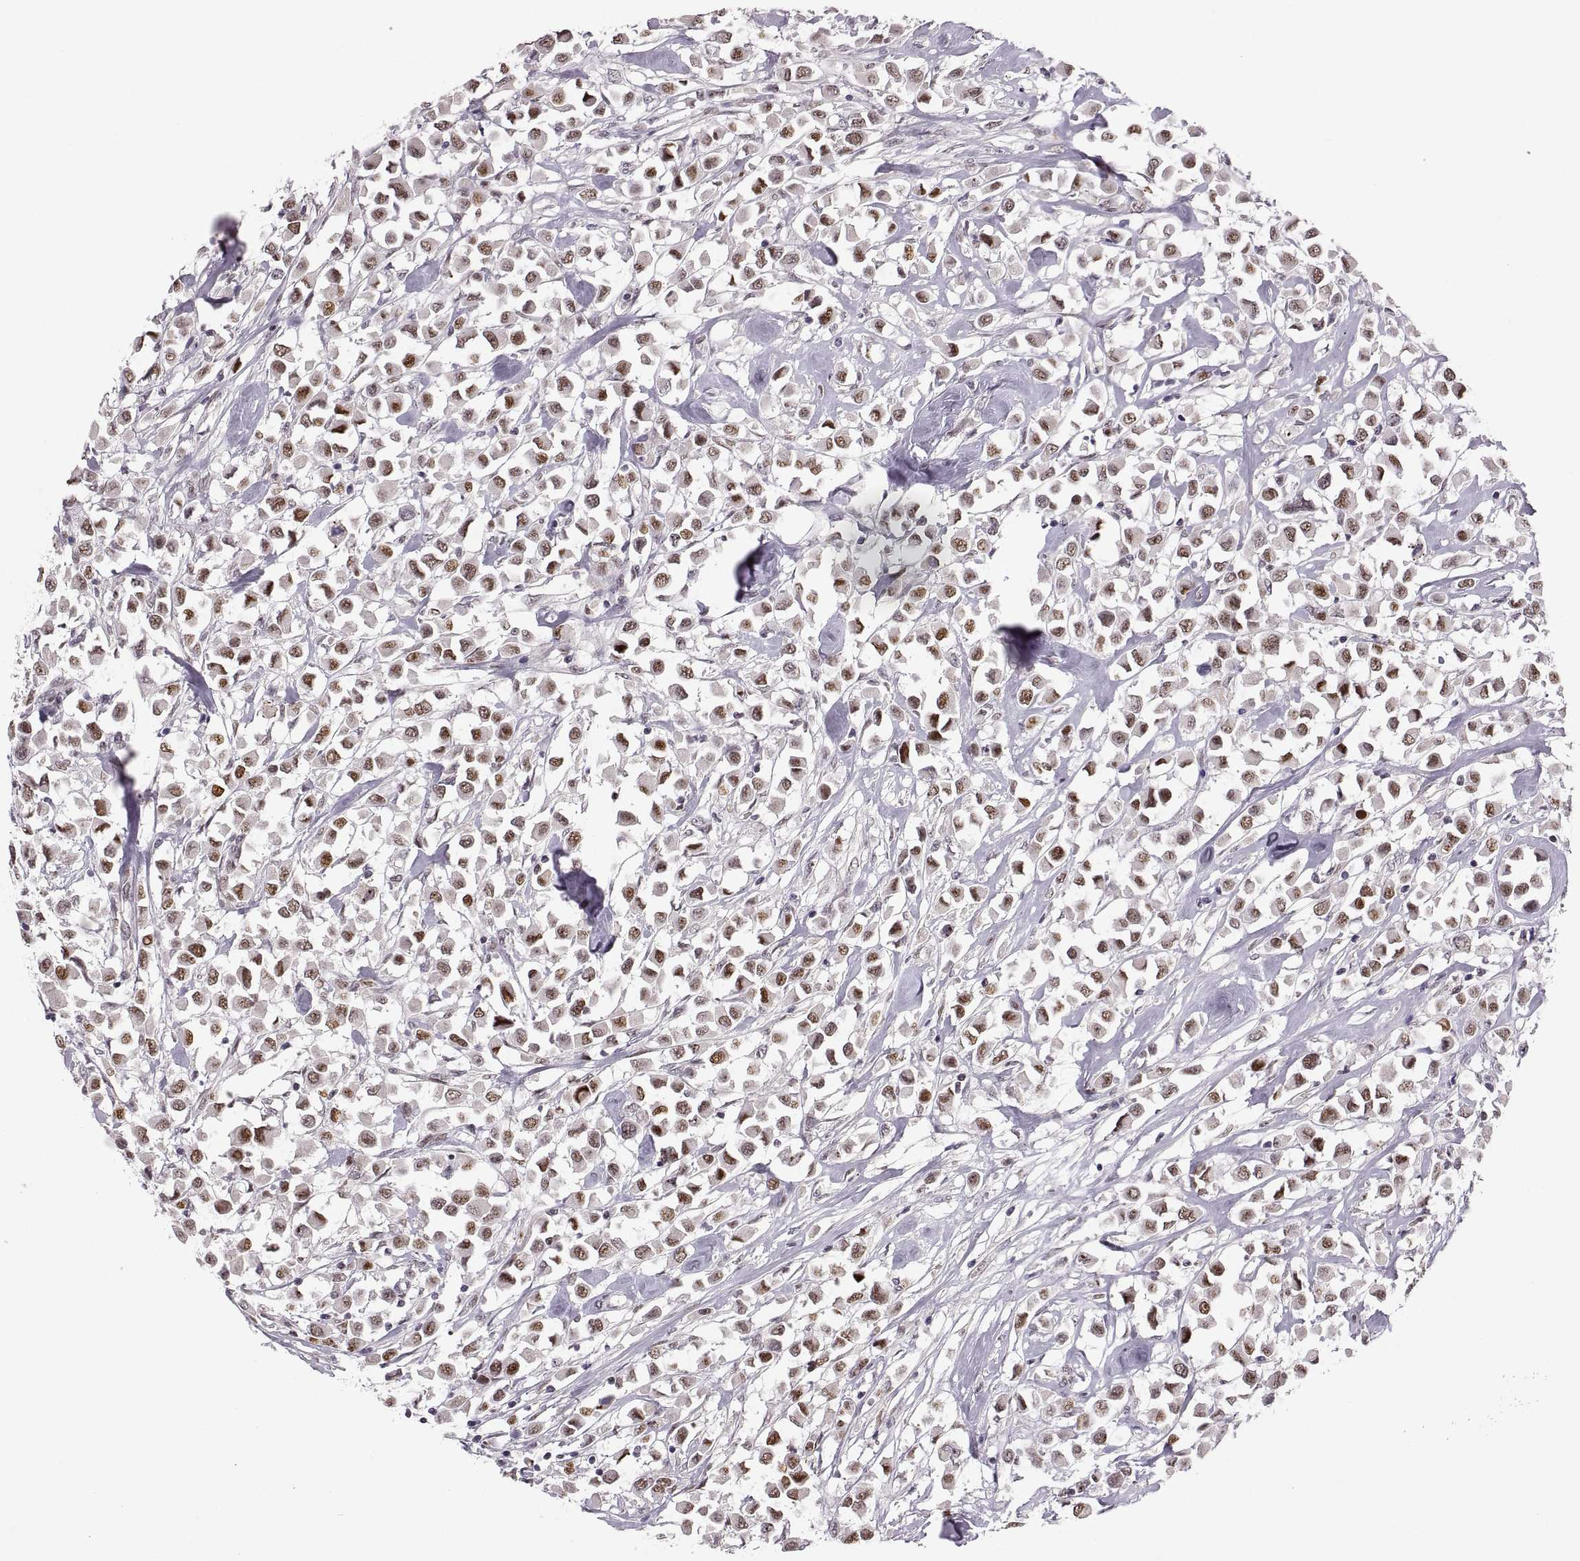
{"staining": {"intensity": "strong", "quantity": ">75%", "location": "nuclear"}, "tissue": "breast cancer", "cell_type": "Tumor cells", "image_type": "cancer", "snomed": [{"axis": "morphology", "description": "Duct carcinoma"}, {"axis": "topography", "description": "Breast"}], "caption": "Human breast cancer (intraductal carcinoma) stained with a protein marker reveals strong staining in tumor cells.", "gene": "SNAI1", "patient": {"sex": "female", "age": 61}}